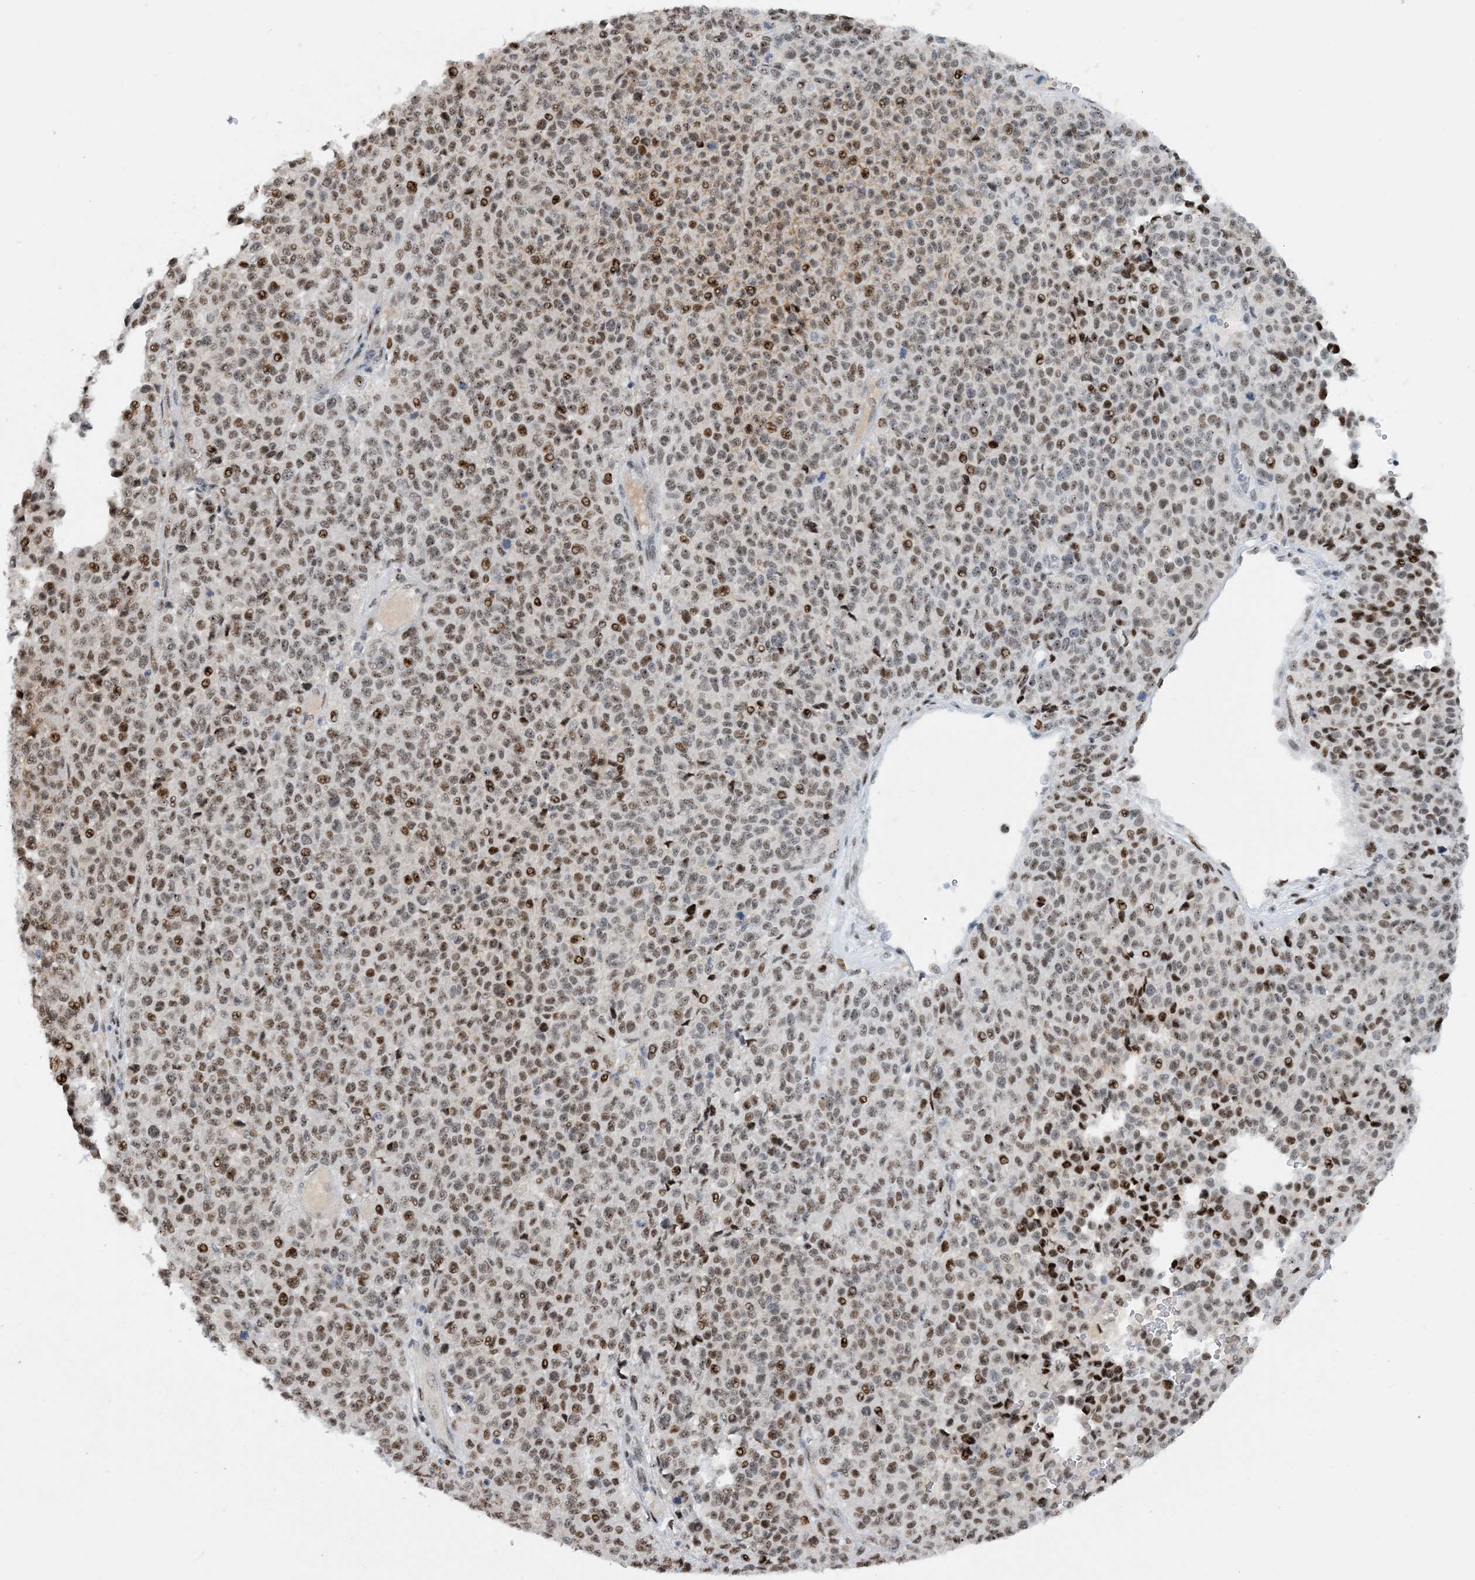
{"staining": {"intensity": "moderate", "quantity": ">75%", "location": "nuclear"}, "tissue": "melanoma", "cell_type": "Tumor cells", "image_type": "cancer", "snomed": [{"axis": "morphology", "description": "Malignant melanoma, Metastatic site"}, {"axis": "topography", "description": "Pancreas"}], "caption": "Tumor cells exhibit medium levels of moderate nuclear staining in about >75% of cells in malignant melanoma (metastatic site).", "gene": "HEMK1", "patient": {"sex": "female", "age": 30}}